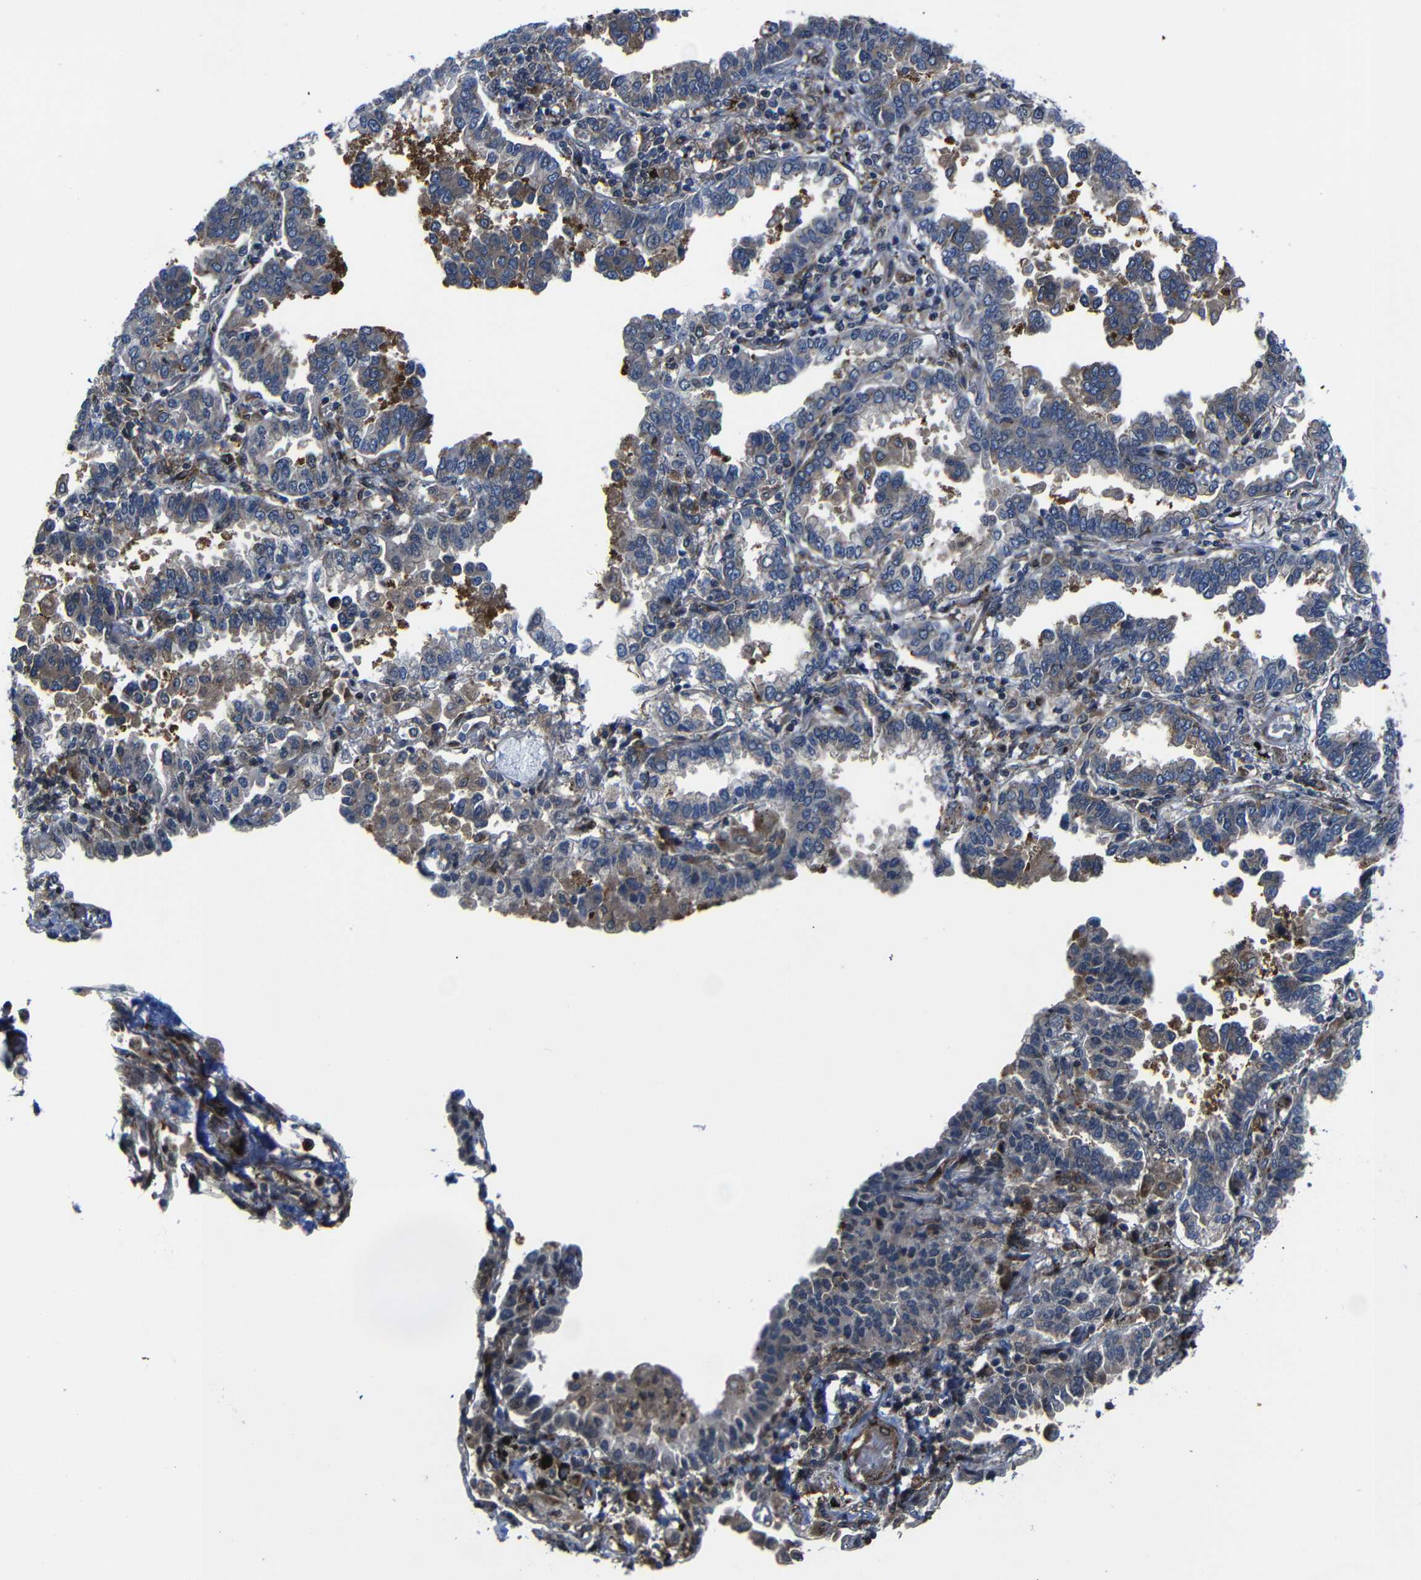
{"staining": {"intensity": "weak", "quantity": ">75%", "location": "cytoplasmic/membranous"}, "tissue": "lung cancer", "cell_type": "Tumor cells", "image_type": "cancer", "snomed": [{"axis": "morphology", "description": "Normal tissue, NOS"}, {"axis": "morphology", "description": "Adenocarcinoma, NOS"}, {"axis": "topography", "description": "Lung"}], "caption": "The histopathology image reveals staining of lung cancer (adenocarcinoma), revealing weak cytoplasmic/membranous protein expression (brown color) within tumor cells.", "gene": "KIAA0513", "patient": {"sex": "male", "age": 59}}